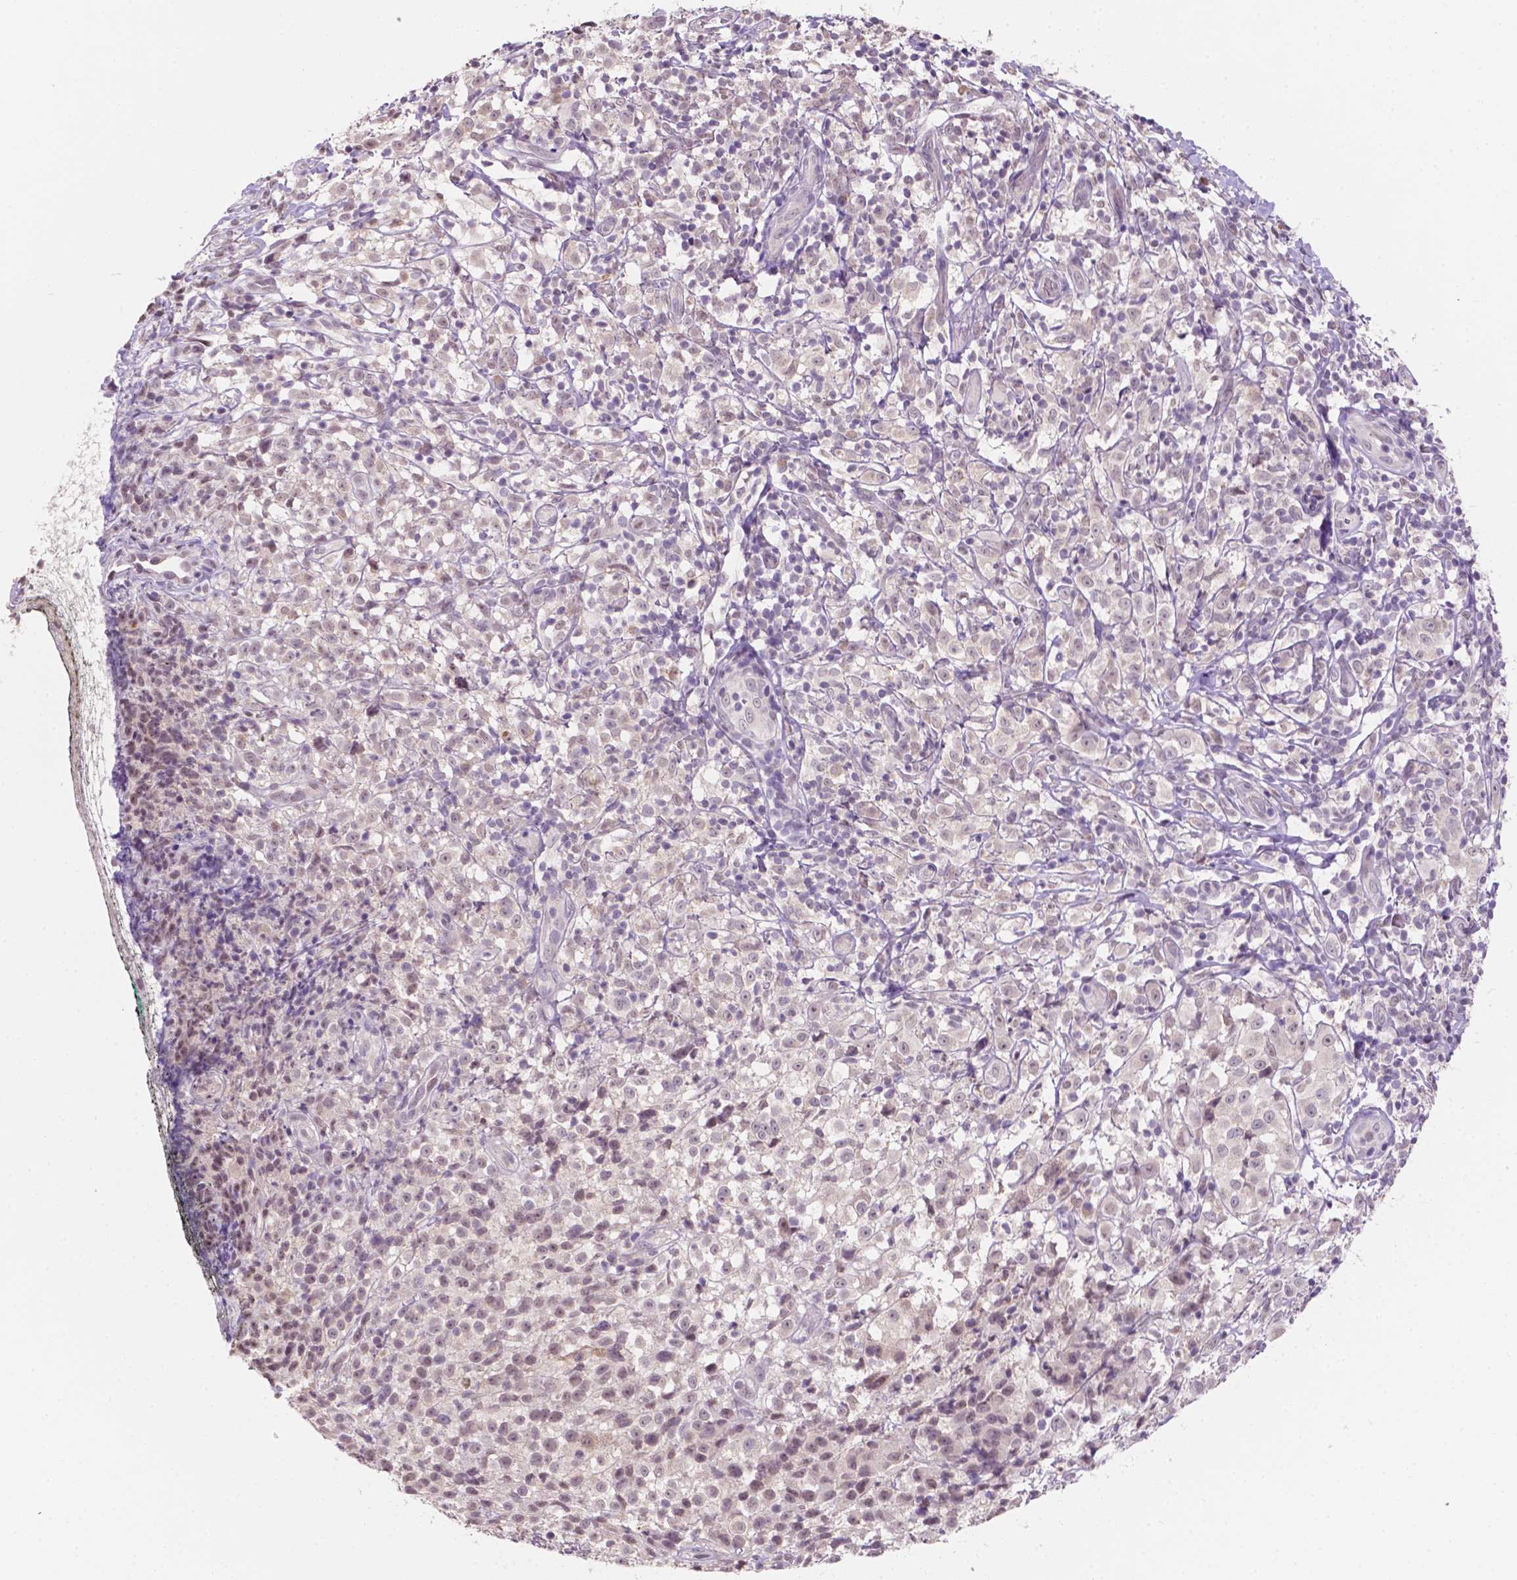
{"staining": {"intensity": "negative", "quantity": "none", "location": "none"}, "tissue": "melanoma", "cell_type": "Tumor cells", "image_type": "cancer", "snomed": [{"axis": "morphology", "description": "Malignant melanoma, NOS"}, {"axis": "topography", "description": "Skin"}], "caption": "The micrograph shows no significant expression in tumor cells of melanoma.", "gene": "SHLD3", "patient": {"sex": "male", "age": 85}}